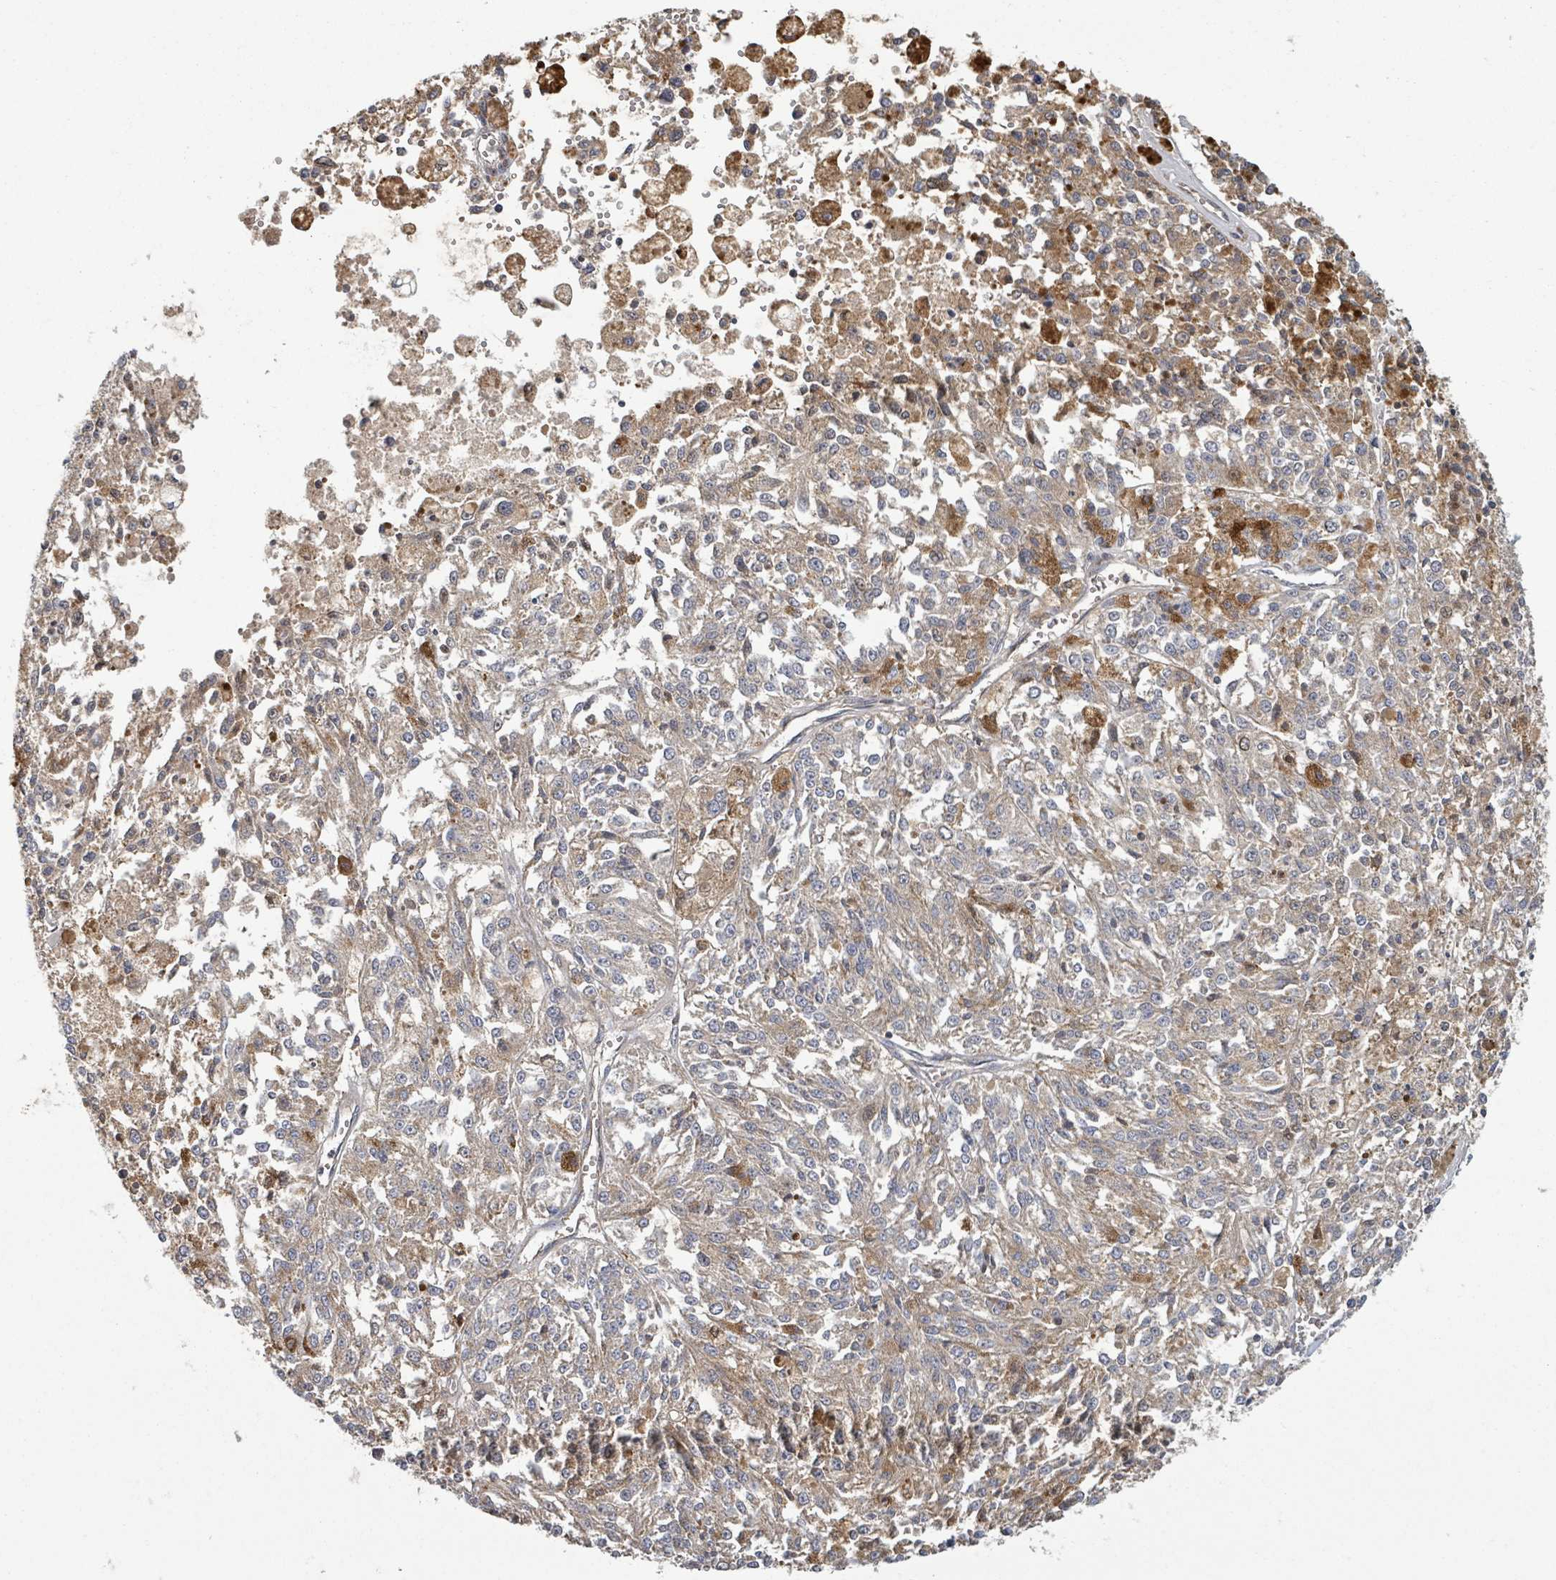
{"staining": {"intensity": "negative", "quantity": "none", "location": "none"}, "tissue": "melanoma", "cell_type": "Tumor cells", "image_type": "cancer", "snomed": [{"axis": "morphology", "description": "Malignant melanoma, NOS"}, {"axis": "topography", "description": "Skin"}], "caption": "DAB immunohistochemical staining of melanoma demonstrates no significant positivity in tumor cells.", "gene": "GABBR1", "patient": {"sex": "female", "age": 64}}